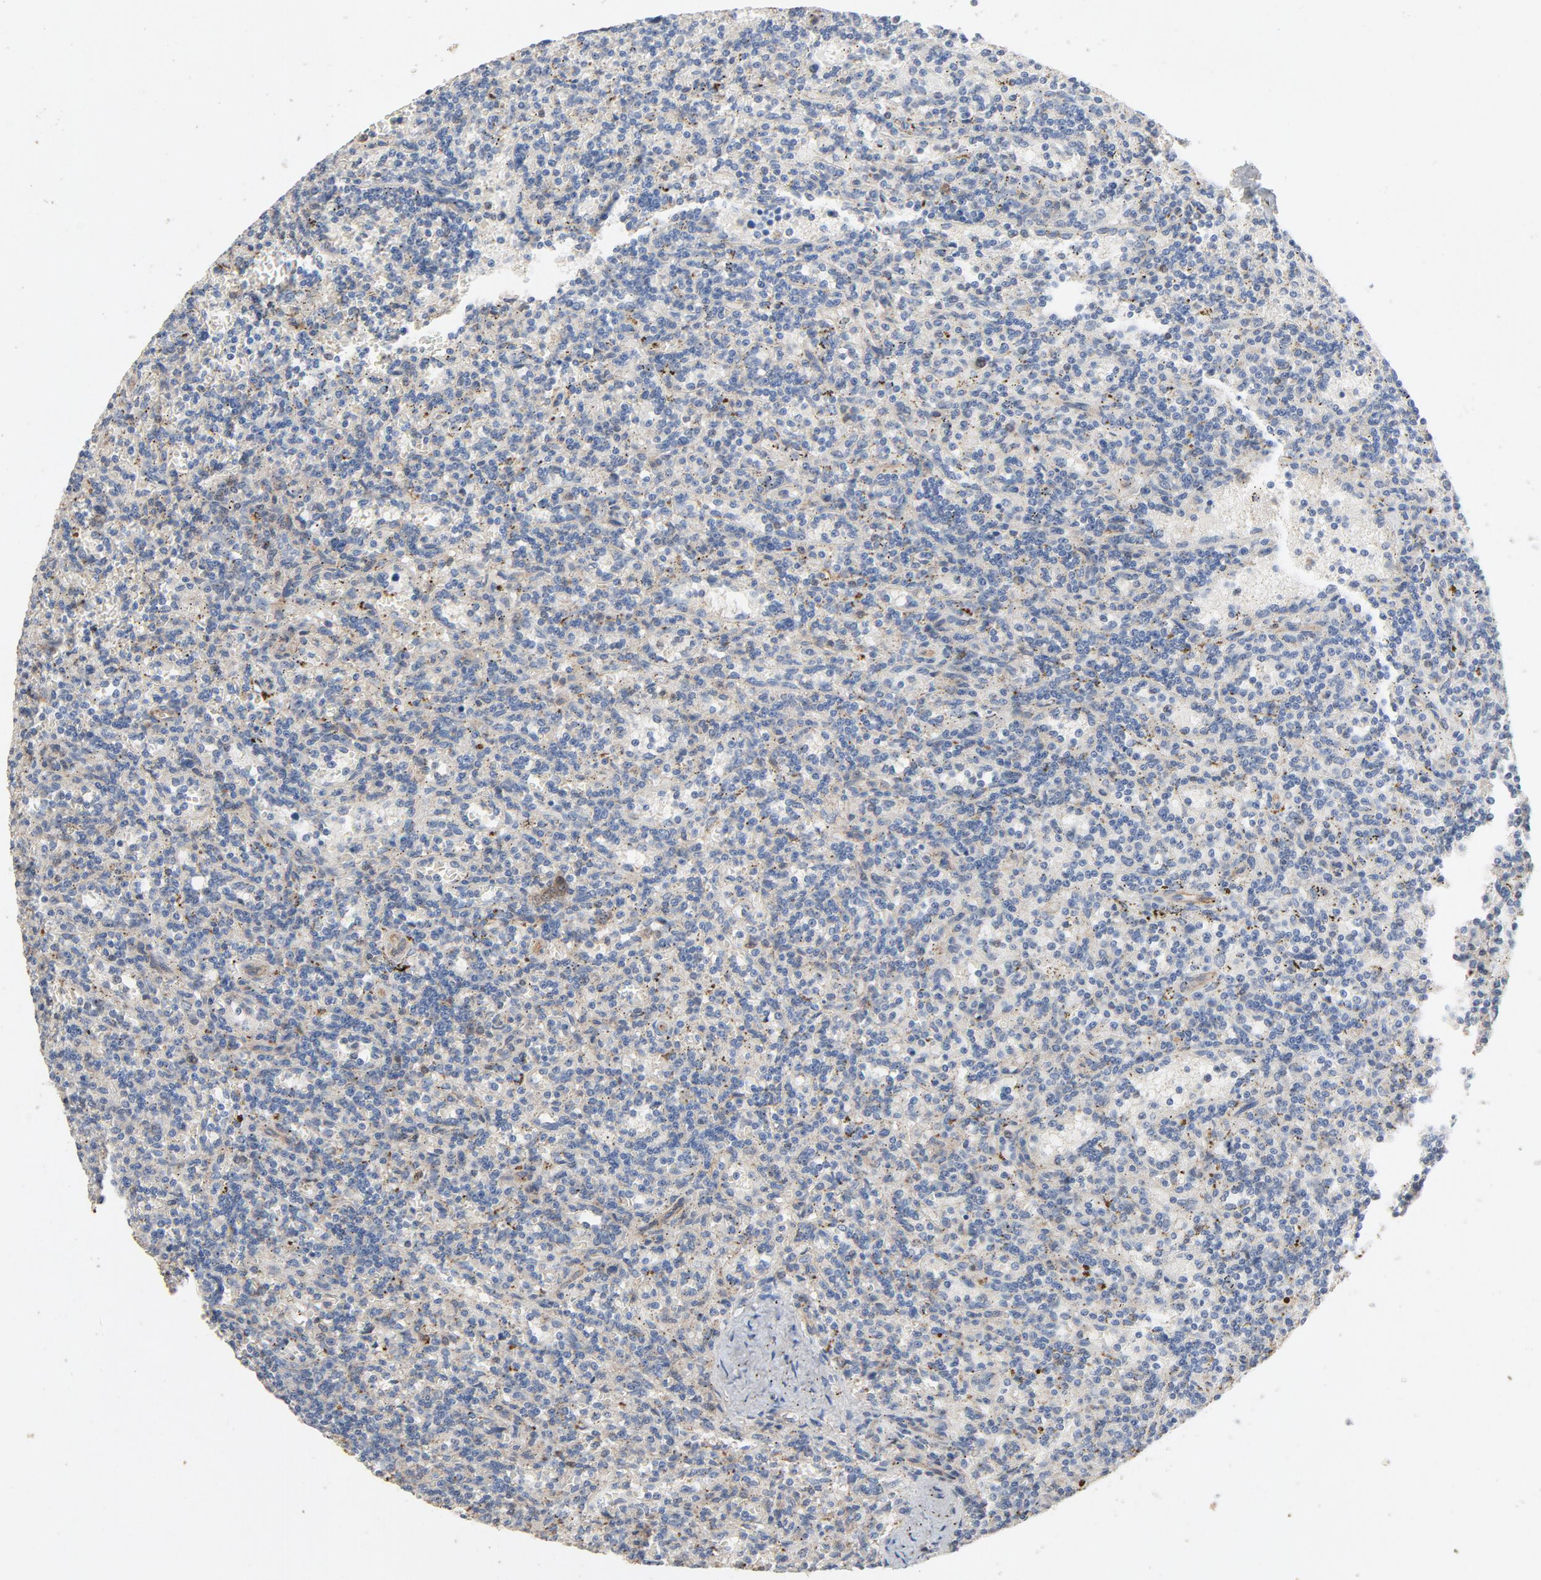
{"staining": {"intensity": "negative", "quantity": "none", "location": "none"}, "tissue": "lymphoma", "cell_type": "Tumor cells", "image_type": "cancer", "snomed": [{"axis": "morphology", "description": "Malignant lymphoma, non-Hodgkin's type, Low grade"}, {"axis": "topography", "description": "Spleen"}], "caption": "Tumor cells show no significant protein positivity in low-grade malignant lymphoma, non-Hodgkin's type.", "gene": "CDK6", "patient": {"sex": "male", "age": 73}}